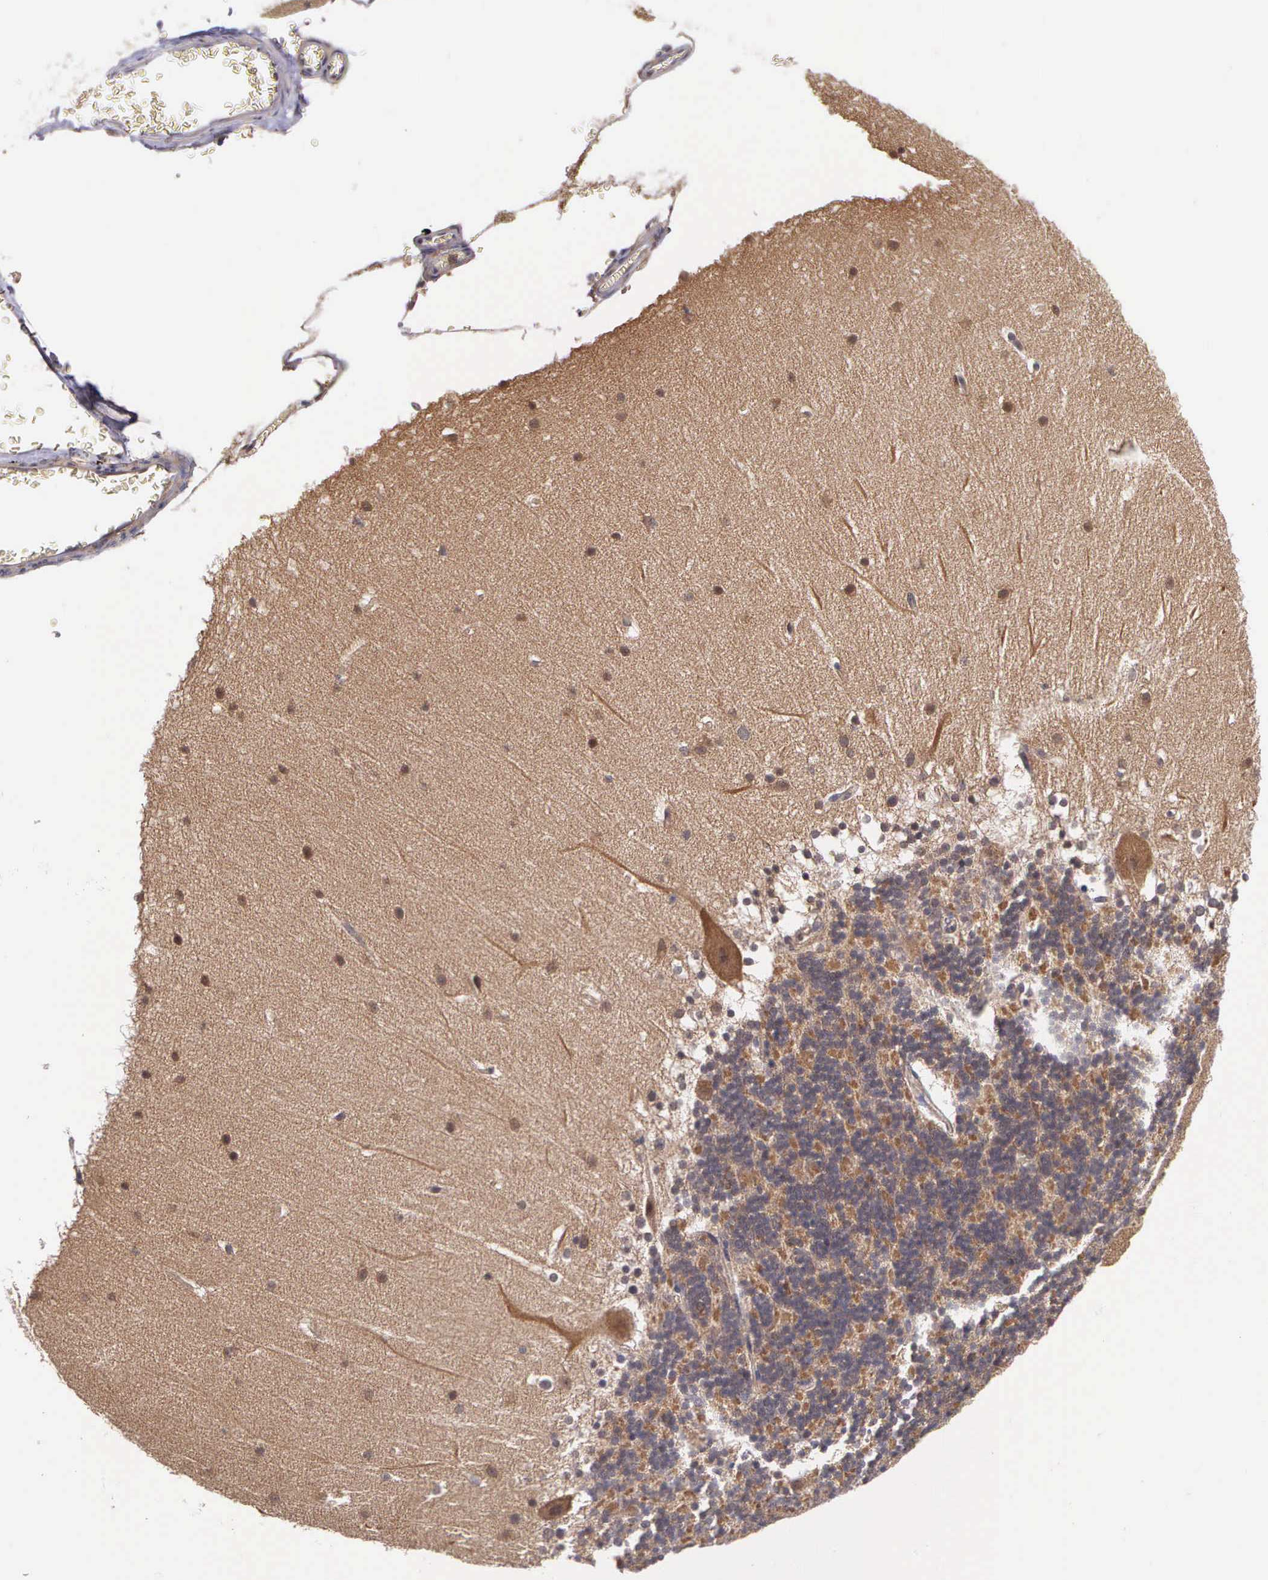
{"staining": {"intensity": "moderate", "quantity": "25%-75%", "location": "cytoplasmic/membranous"}, "tissue": "cerebellum", "cell_type": "Cells in granular layer", "image_type": "normal", "snomed": [{"axis": "morphology", "description": "Normal tissue, NOS"}, {"axis": "topography", "description": "Cerebellum"}], "caption": "Approximately 25%-75% of cells in granular layer in unremarkable human cerebellum exhibit moderate cytoplasmic/membranous protein expression as visualized by brown immunohistochemical staining.", "gene": "IGBP1P2", "patient": {"sex": "female", "age": 19}}